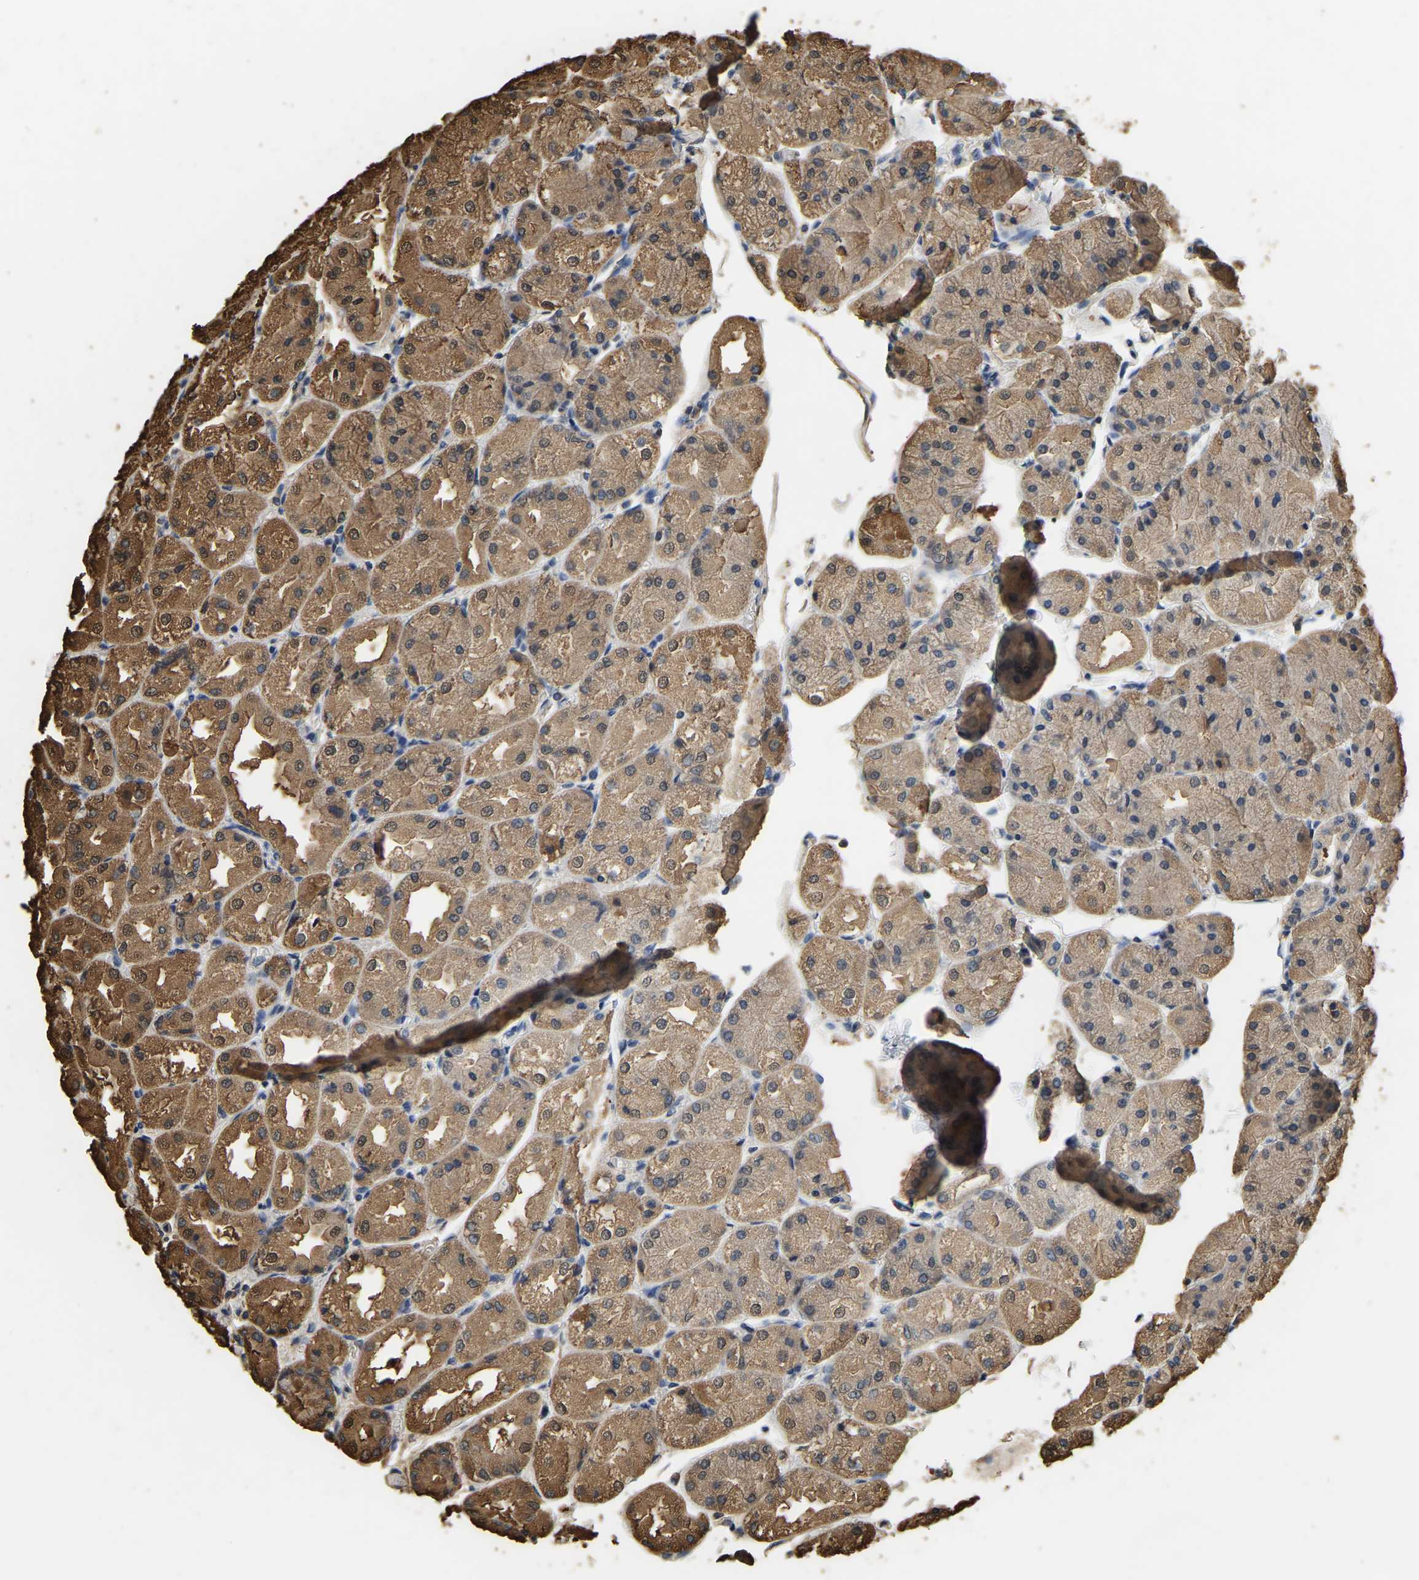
{"staining": {"intensity": "moderate", "quantity": ">75%", "location": "cytoplasmic/membranous"}, "tissue": "stomach", "cell_type": "Glandular cells", "image_type": "normal", "snomed": [{"axis": "morphology", "description": "Normal tissue, NOS"}, {"axis": "topography", "description": "Stomach, upper"}], "caption": "An image of human stomach stained for a protein demonstrates moderate cytoplasmic/membranous brown staining in glandular cells. The staining is performed using DAB brown chromogen to label protein expression. The nuclei are counter-stained blue using hematoxylin.", "gene": "LDHB", "patient": {"sex": "male", "age": 72}}